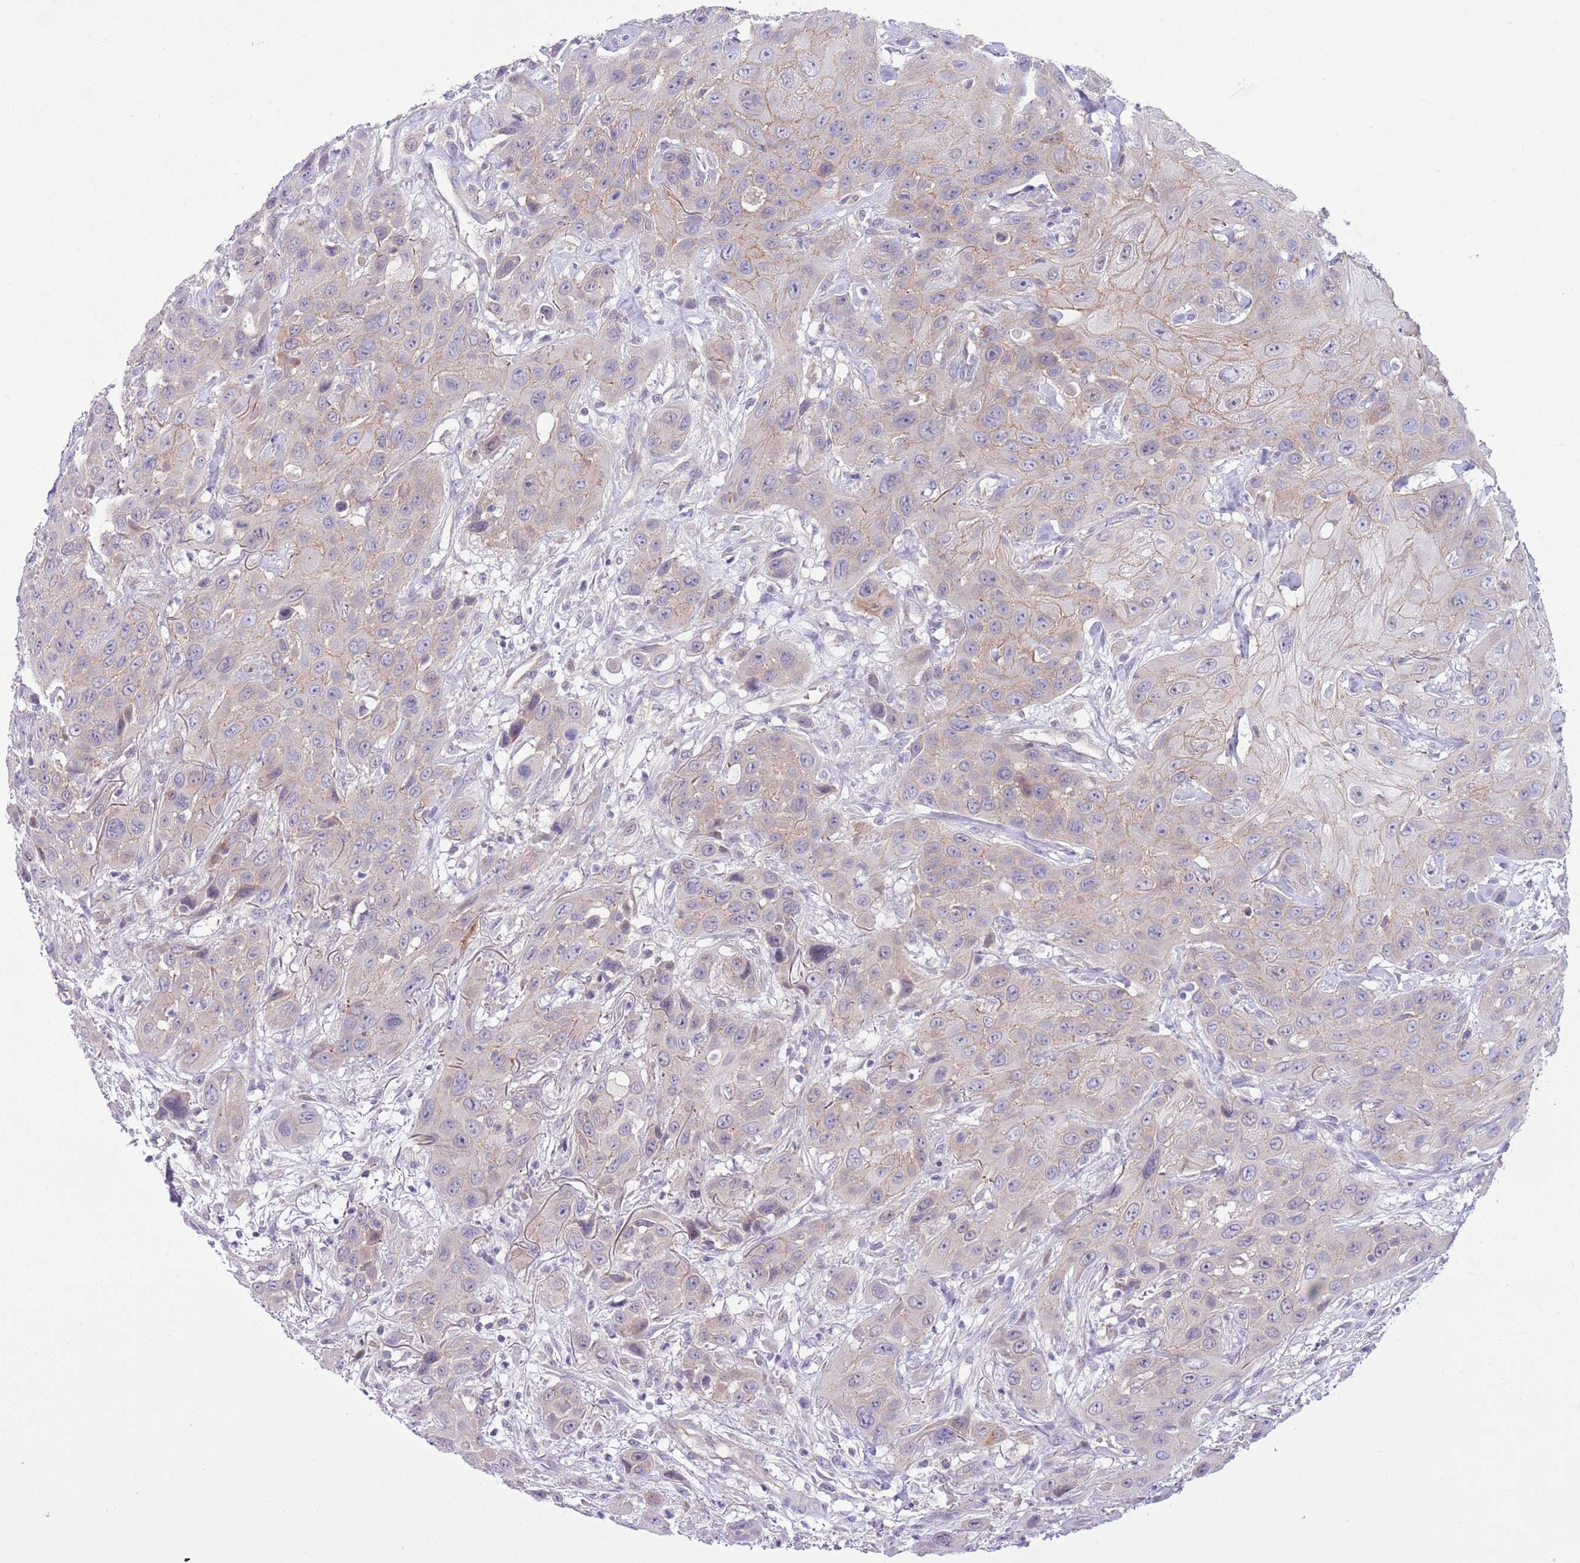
{"staining": {"intensity": "weak", "quantity": "<25%", "location": "cytoplasmic/membranous"}, "tissue": "head and neck cancer", "cell_type": "Tumor cells", "image_type": "cancer", "snomed": [{"axis": "morphology", "description": "Squamous cell carcinoma, NOS"}, {"axis": "topography", "description": "Head-Neck"}], "caption": "Immunohistochemical staining of head and neck squamous cell carcinoma demonstrates no significant positivity in tumor cells.", "gene": "PARP8", "patient": {"sex": "male", "age": 81}}